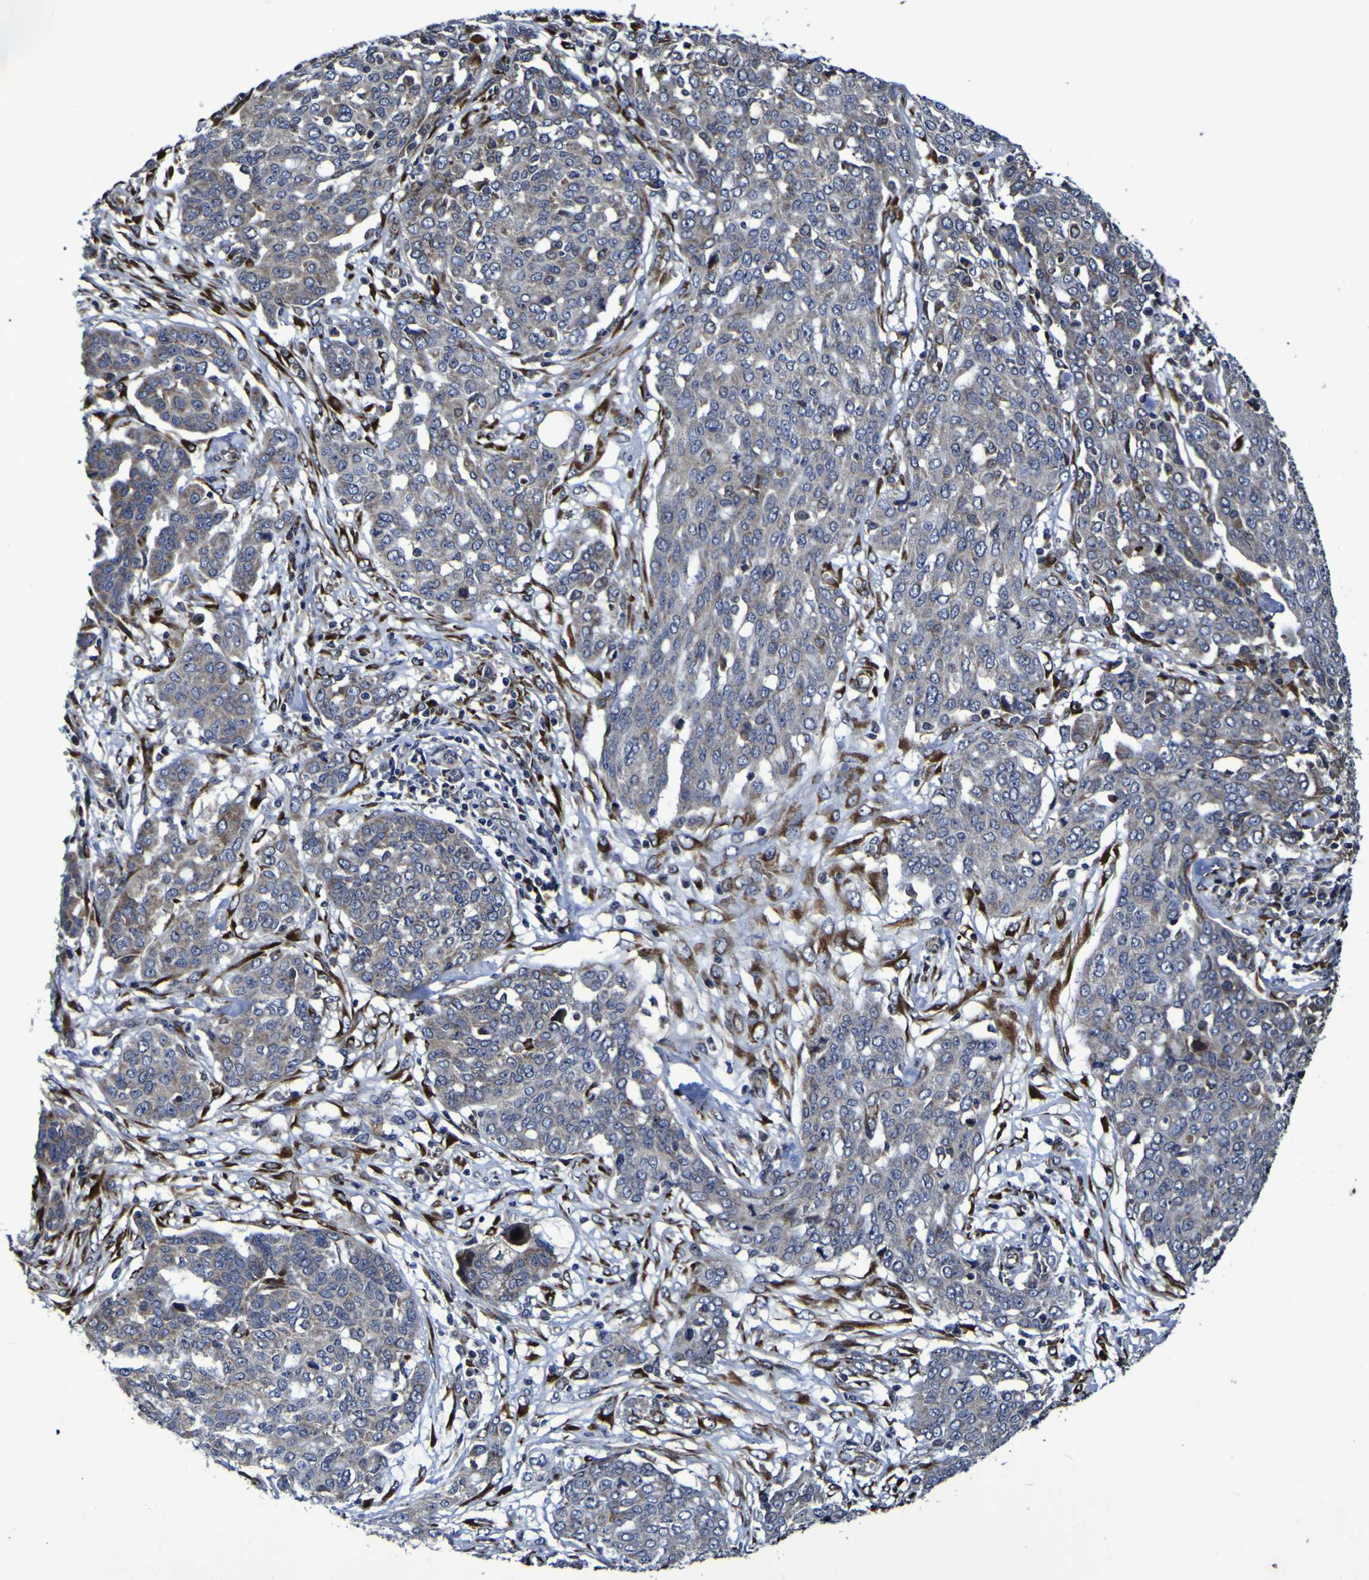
{"staining": {"intensity": "moderate", "quantity": "<25%", "location": "cytoplasmic/membranous"}, "tissue": "ovarian cancer", "cell_type": "Tumor cells", "image_type": "cancer", "snomed": [{"axis": "morphology", "description": "Cystadenocarcinoma, serous, NOS"}, {"axis": "topography", "description": "Soft tissue"}, {"axis": "topography", "description": "Ovary"}], "caption": "Immunohistochemical staining of ovarian cancer (serous cystadenocarcinoma) displays moderate cytoplasmic/membranous protein positivity in approximately <25% of tumor cells. The staining is performed using DAB brown chromogen to label protein expression. The nuclei are counter-stained blue using hematoxylin.", "gene": "P3H1", "patient": {"sex": "female", "age": 57}}